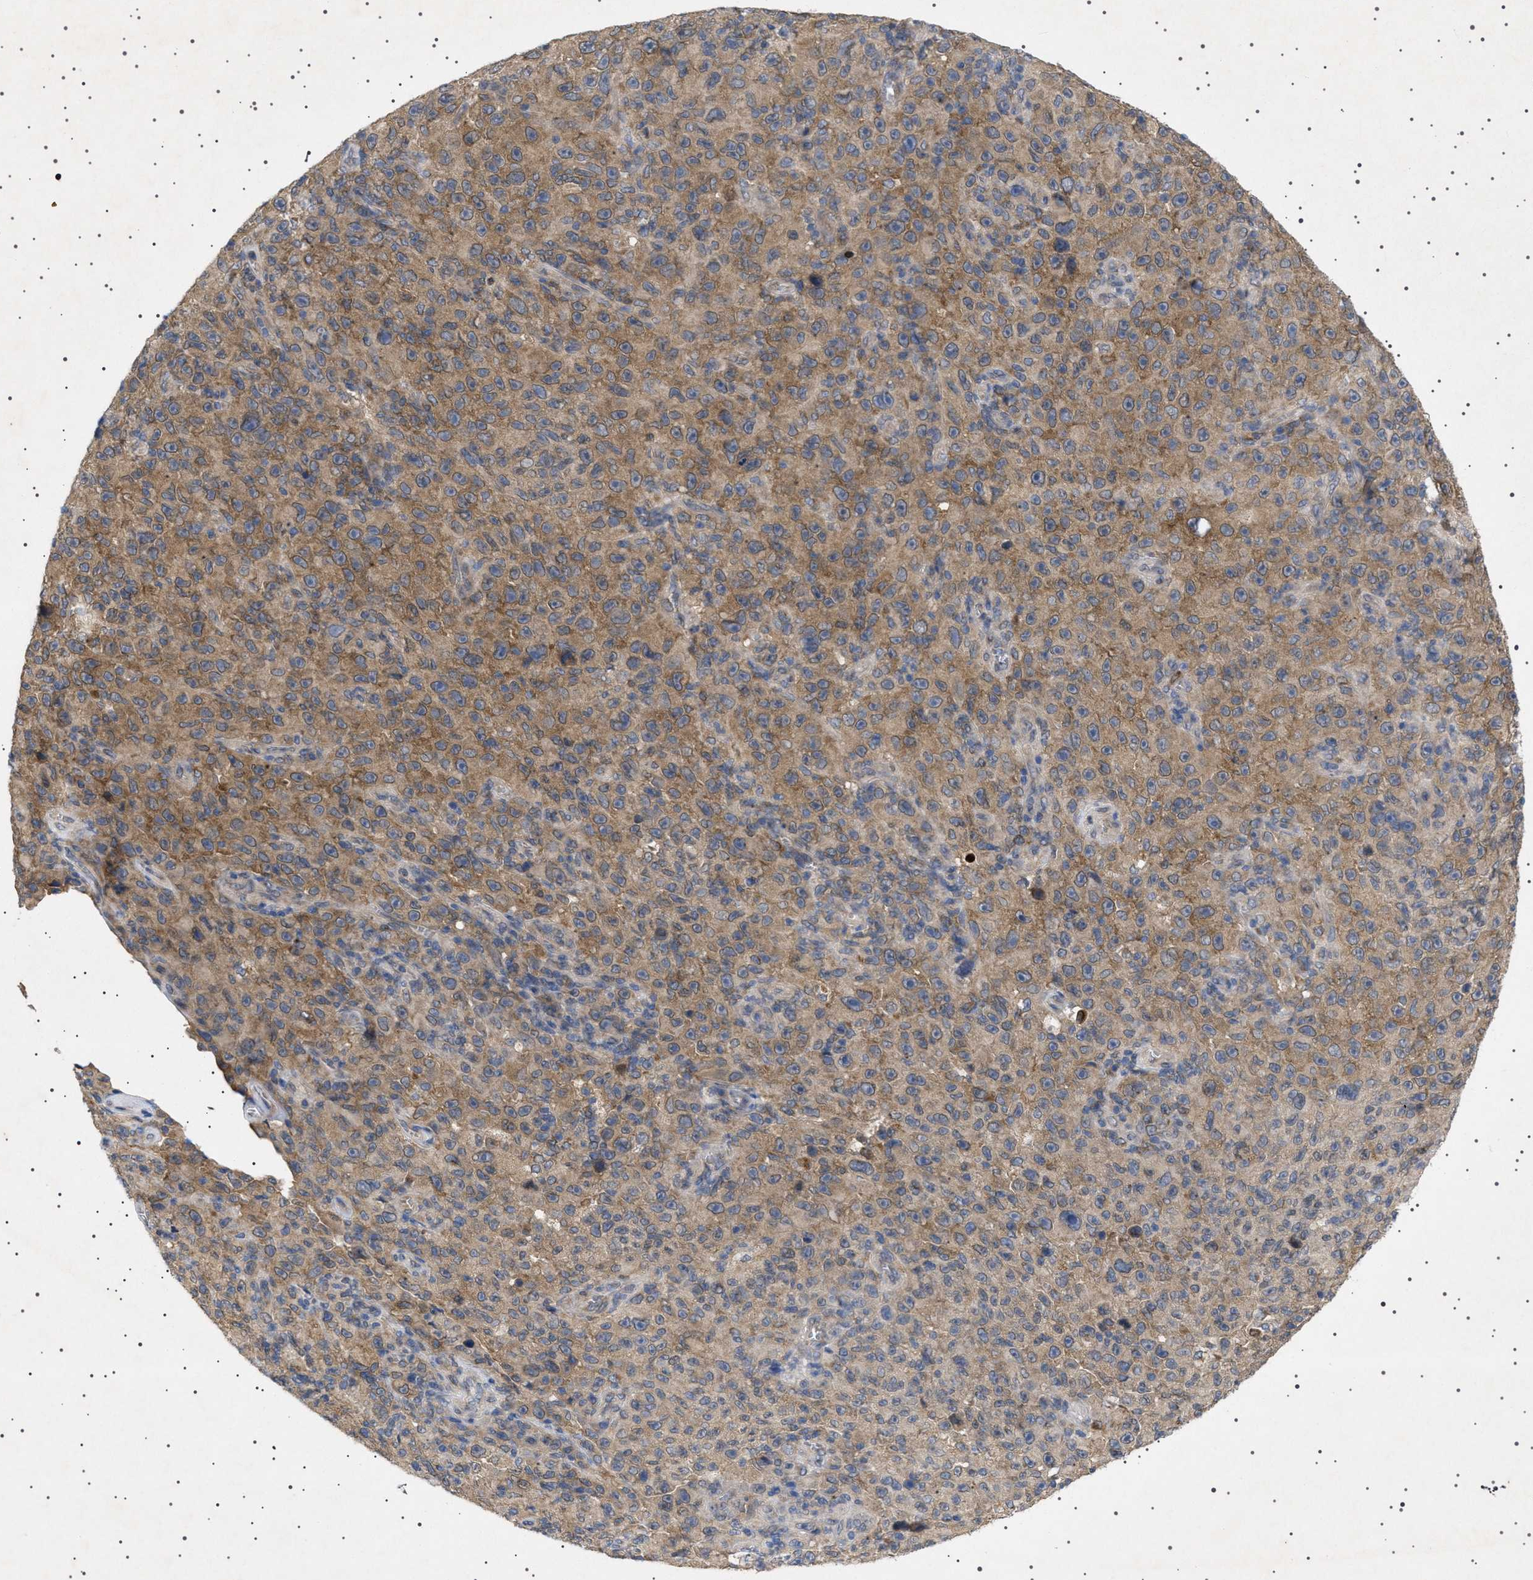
{"staining": {"intensity": "moderate", "quantity": ">75%", "location": "cytoplasmic/membranous"}, "tissue": "melanoma", "cell_type": "Tumor cells", "image_type": "cancer", "snomed": [{"axis": "morphology", "description": "Malignant melanoma, NOS"}, {"axis": "topography", "description": "Skin"}], "caption": "IHC of melanoma reveals medium levels of moderate cytoplasmic/membranous staining in about >75% of tumor cells.", "gene": "NUP93", "patient": {"sex": "female", "age": 82}}